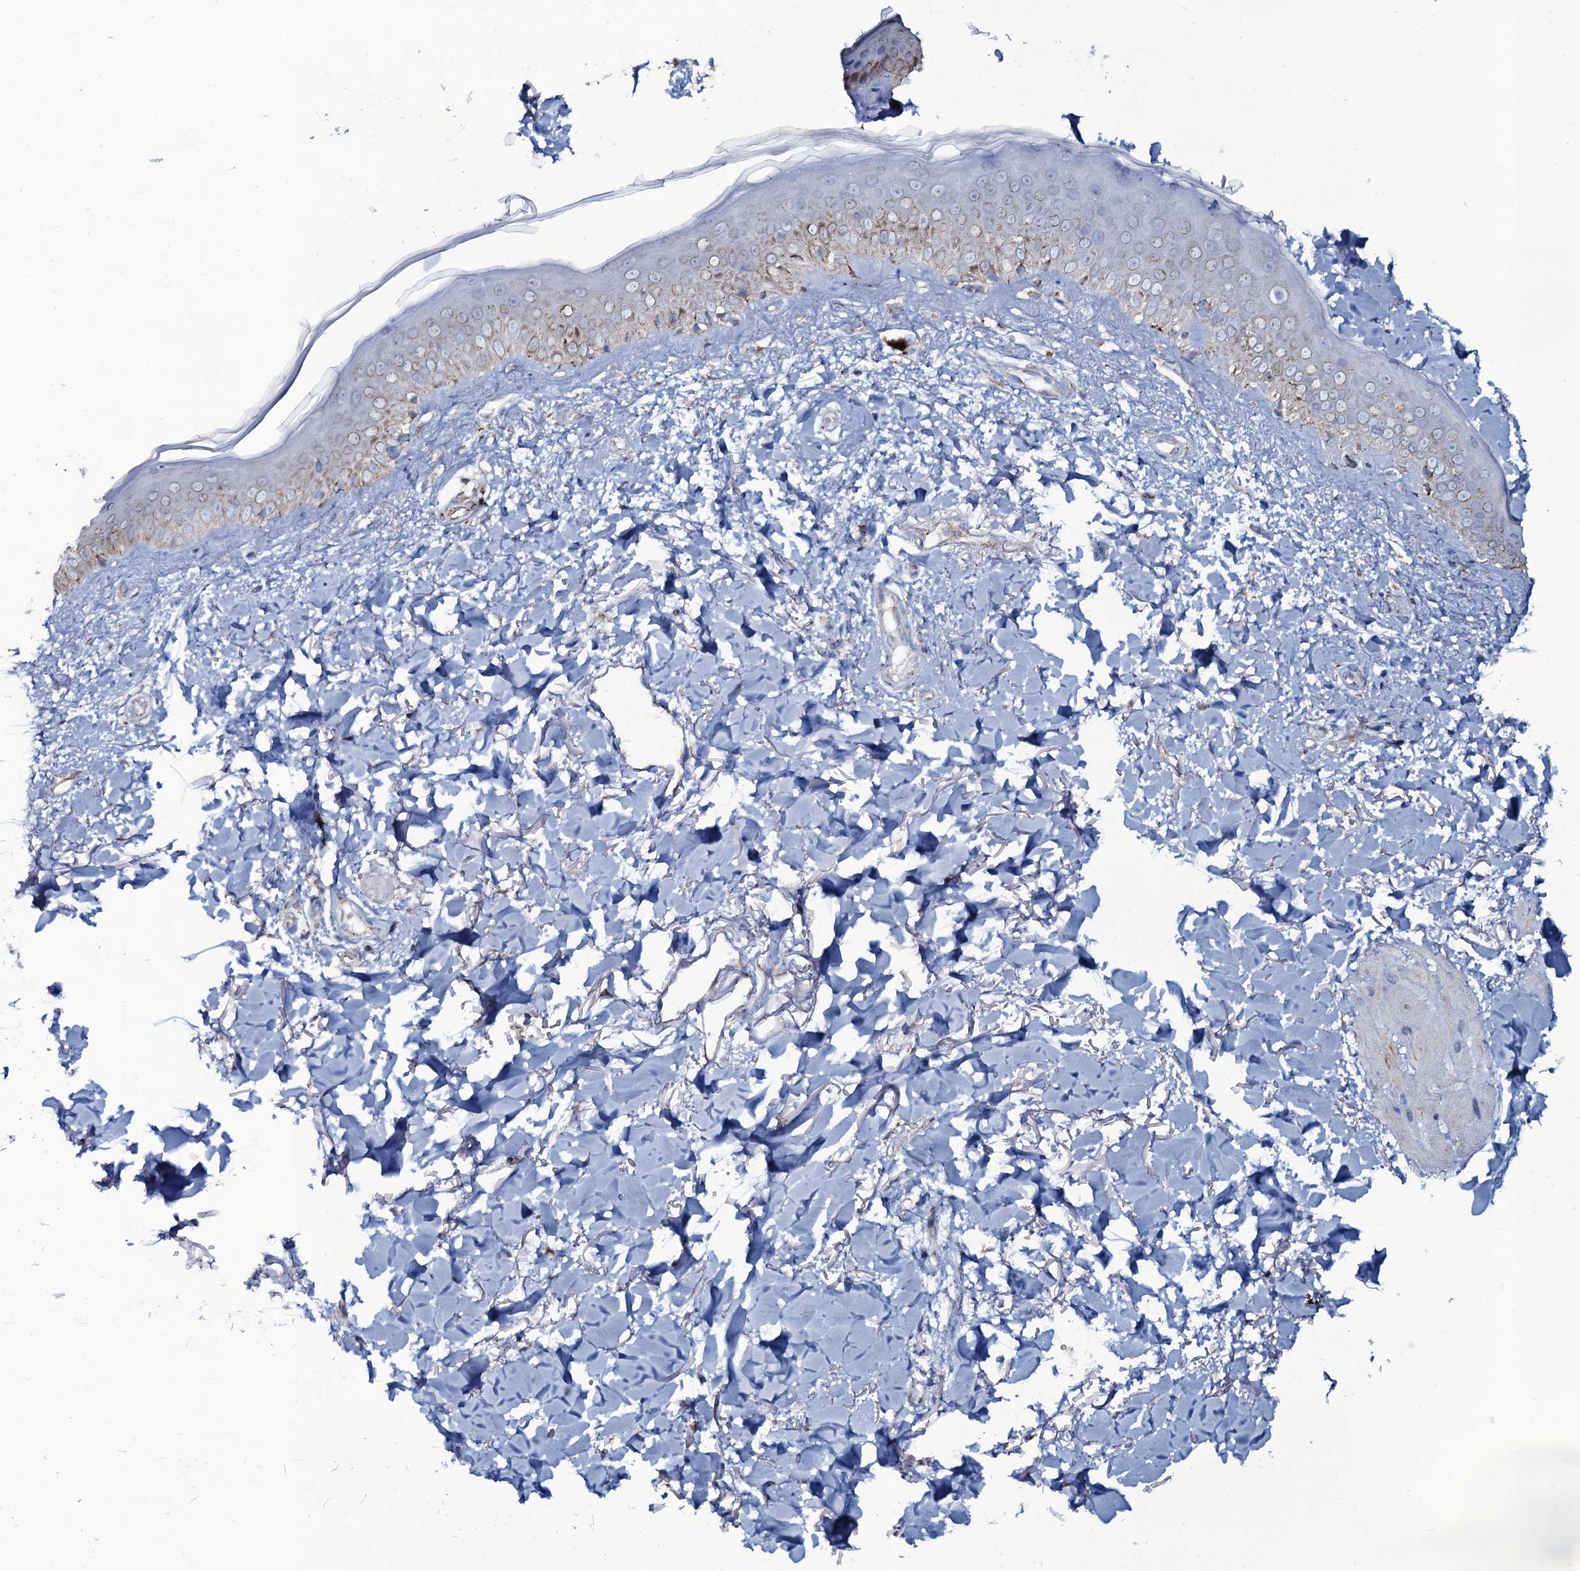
{"staining": {"intensity": "negative", "quantity": "none", "location": "none"}, "tissue": "skin", "cell_type": "Fibroblasts", "image_type": "normal", "snomed": [{"axis": "morphology", "description": "Normal tissue, NOS"}, {"axis": "topography", "description": "Skin"}], "caption": "Fibroblasts are negative for brown protein staining in normal skin.", "gene": "MRPS35", "patient": {"sex": "female", "age": 58}}